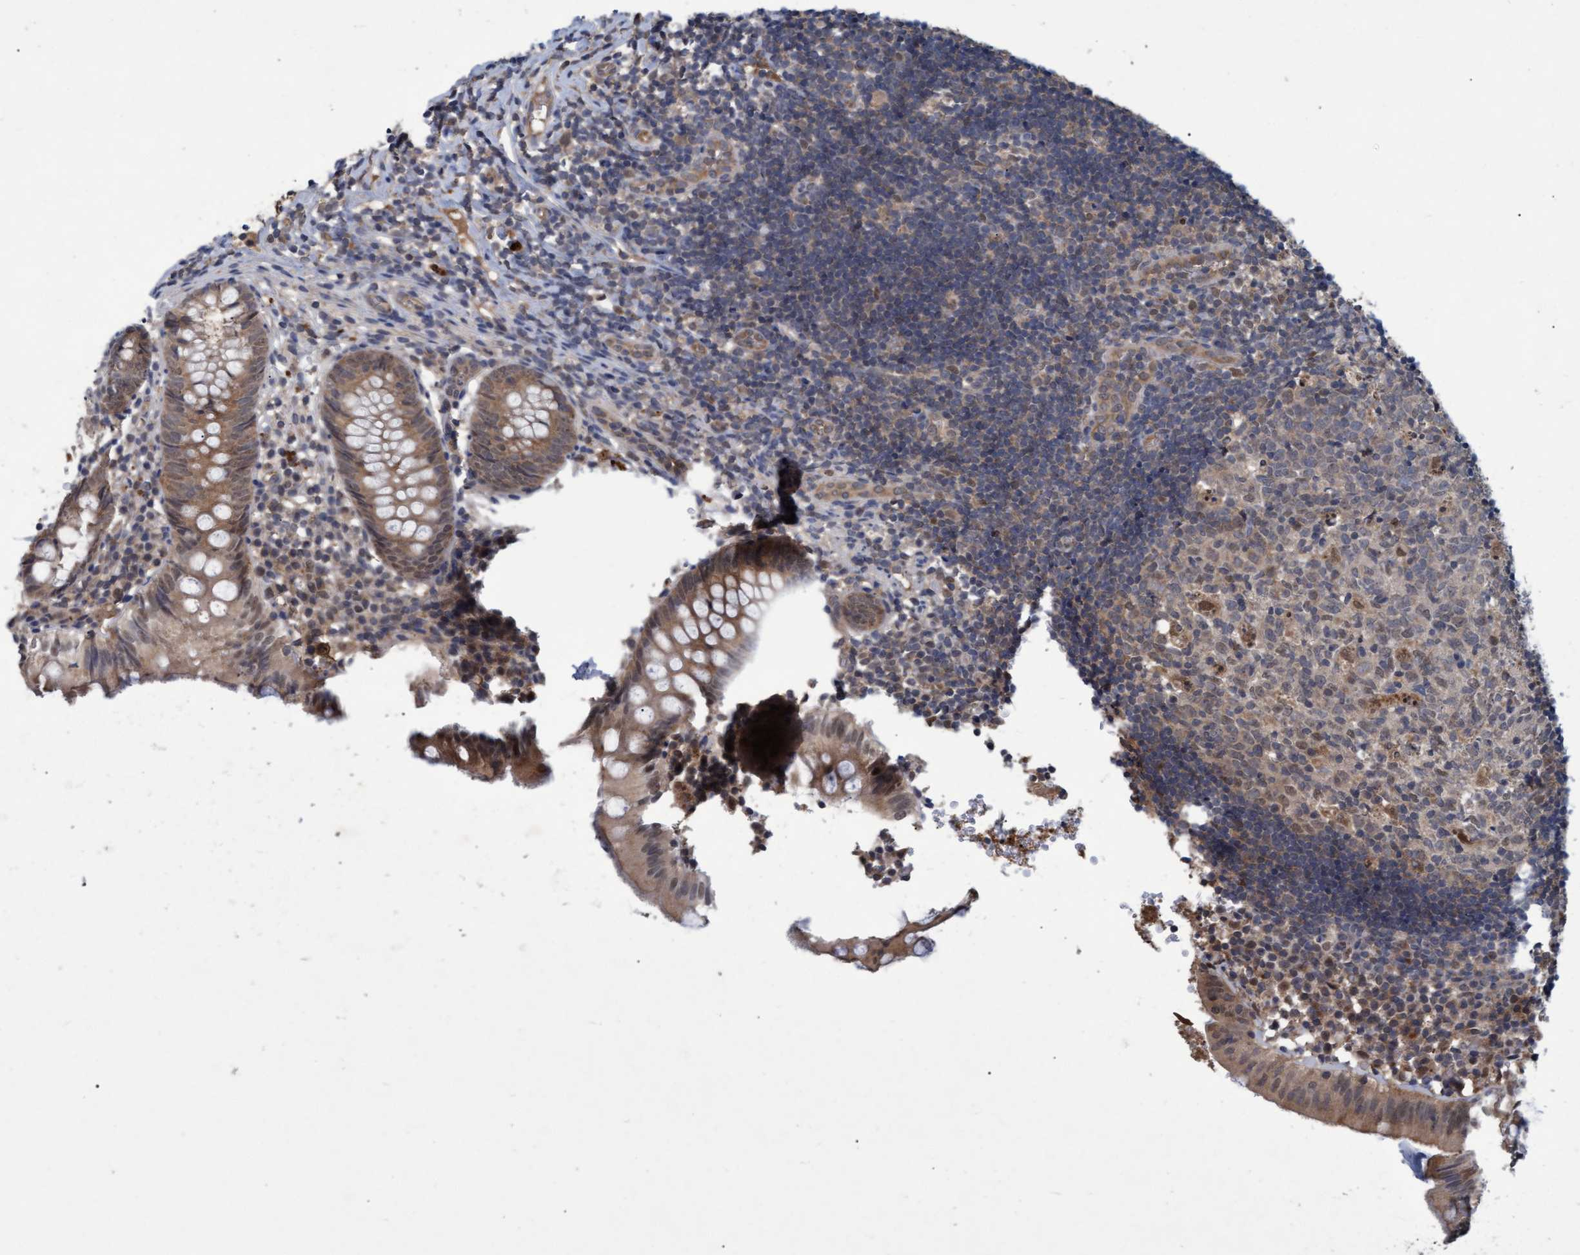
{"staining": {"intensity": "moderate", "quantity": ">75%", "location": "cytoplasmic/membranous,nuclear"}, "tissue": "appendix", "cell_type": "Glandular cells", "image_type": "normal", "snomed": [{"axis": "morphology", "description": "Normal tissue, NOS"}, {"axis": "topography", "description": "Appendix"}], "caption": "Immunohistochemistry (DAB) staining of unremarkable appendix demonstrates moderate cytoplasmic/membranous,nuclear protein expression in about >75% of glandular cells.", "gene": "PSMB6", "patient": {"sex": "male", "age": 8}}